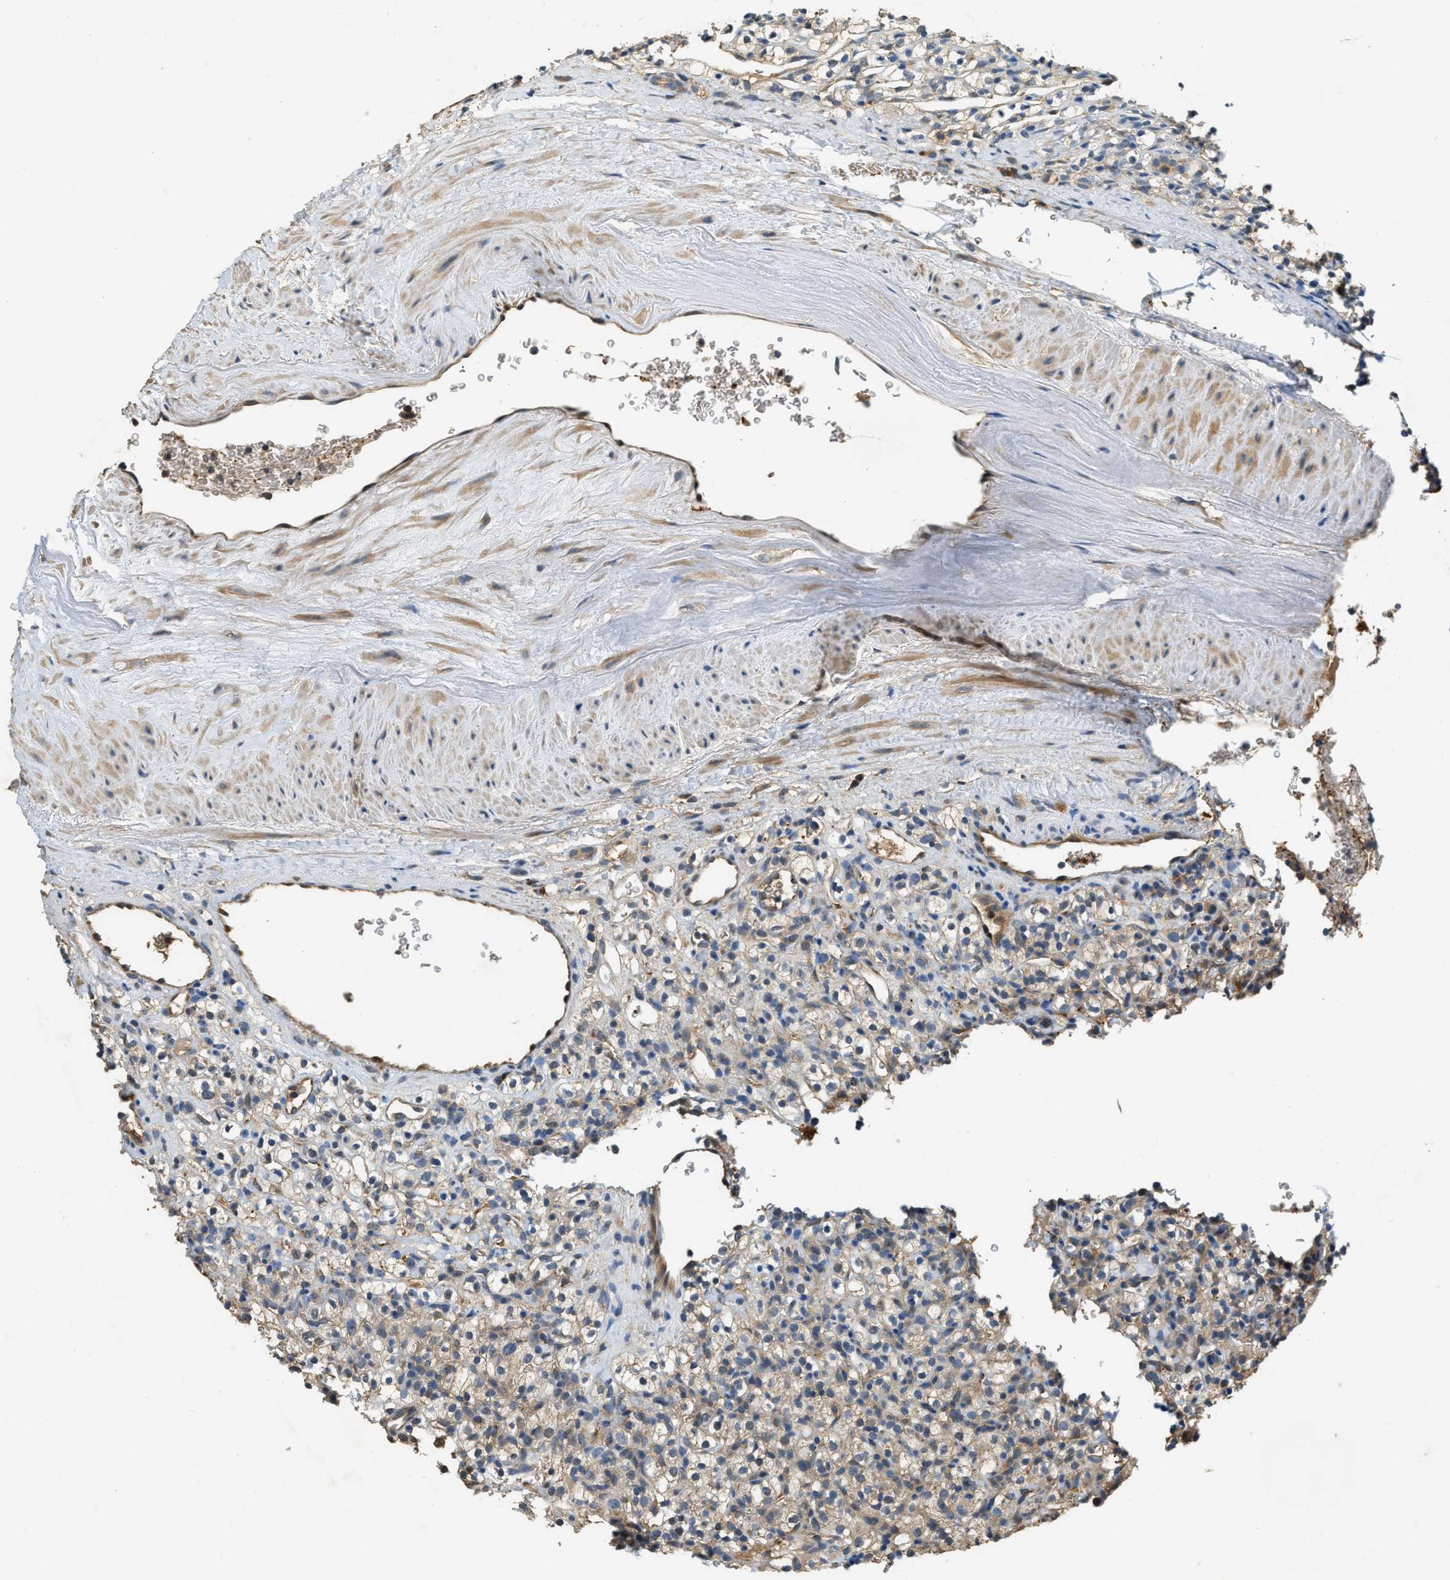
{"staining": {"intensity": "weak", "quantity": "<25%", "location": "cytoplasmic/membranous"}, "tissue": "renal cancer", "cell_type": "Tumor cells", "image_type": "cancer", "snomed": [{"axis": "morphology", "description": "Normal tissue, NOS"}, {"axis": "morphology", "description": "Adenocarcinoma, NOS"}, {"axis": "topography", "description": "Kidney"}], "caption": "An immunohistochemistry (IHC) histopathology image of renal cancer (adenocarcinoma) is shown. There is no staining in tumor cells of renal cancer (adenocarcinoma).", "gene": "CFLAR", "patient": {"sex": "female", "age": 72}}